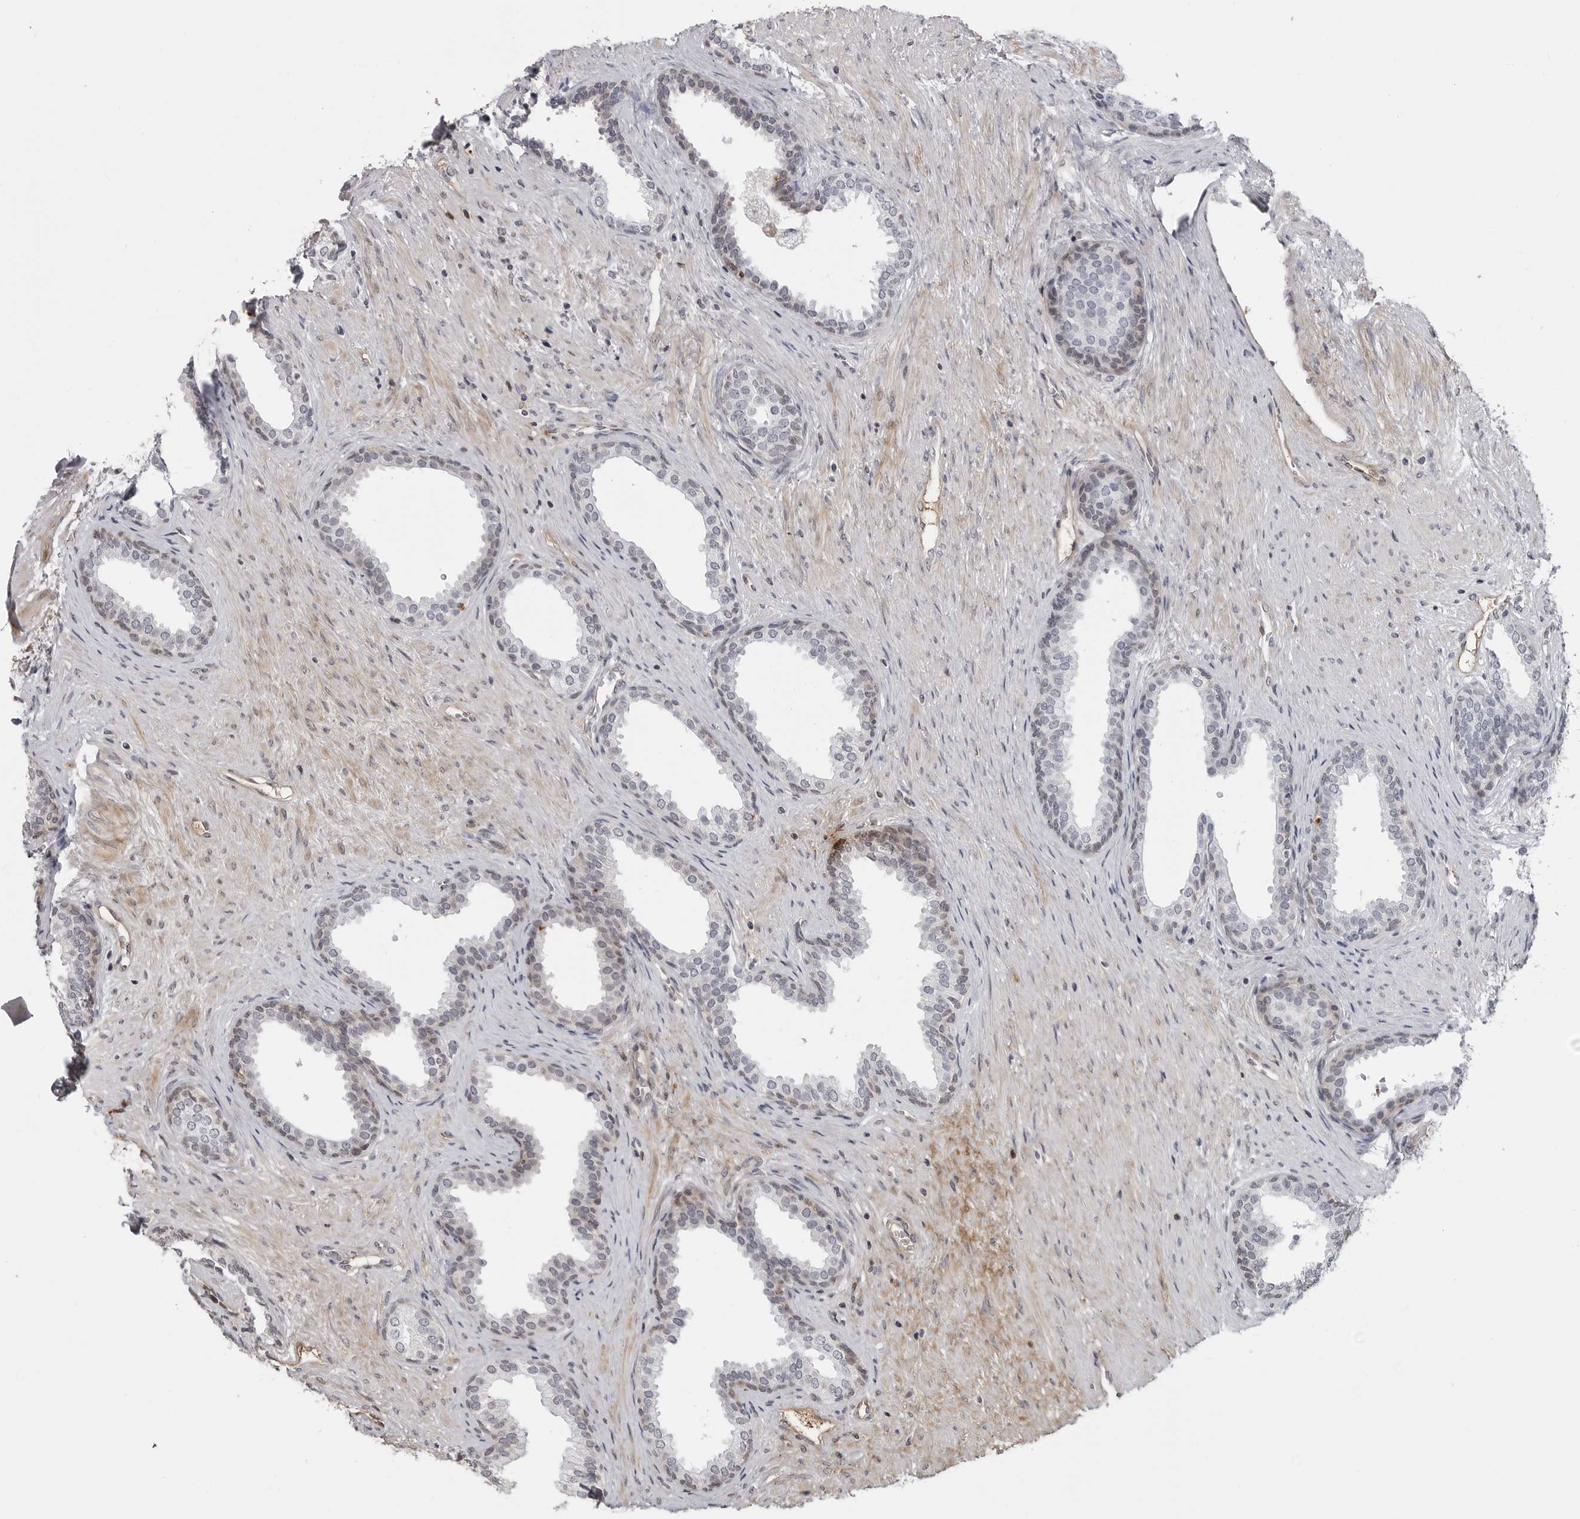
{"staining": {"intensity": "negative", "quantity": "none", "location": "none"}, "tissue": "prostate", "cell_type": "Glandular cells", "image_type": "normal", "snomed": [{"axis": "morphology", "description": "Normal tissue, NOS"}, {"axis": "topography", "description": "Prostate"}], "caption": "Glandular cells show no significant protein expression in unremarkable prostate. The staining was performed using DAB to visualize the protein expression in brown, while the nuclei were stained in blue with hematoxylin (Magnification: 20x).", "gene": "CXCR5", "patient": {"sex": "male", "age": 76}}